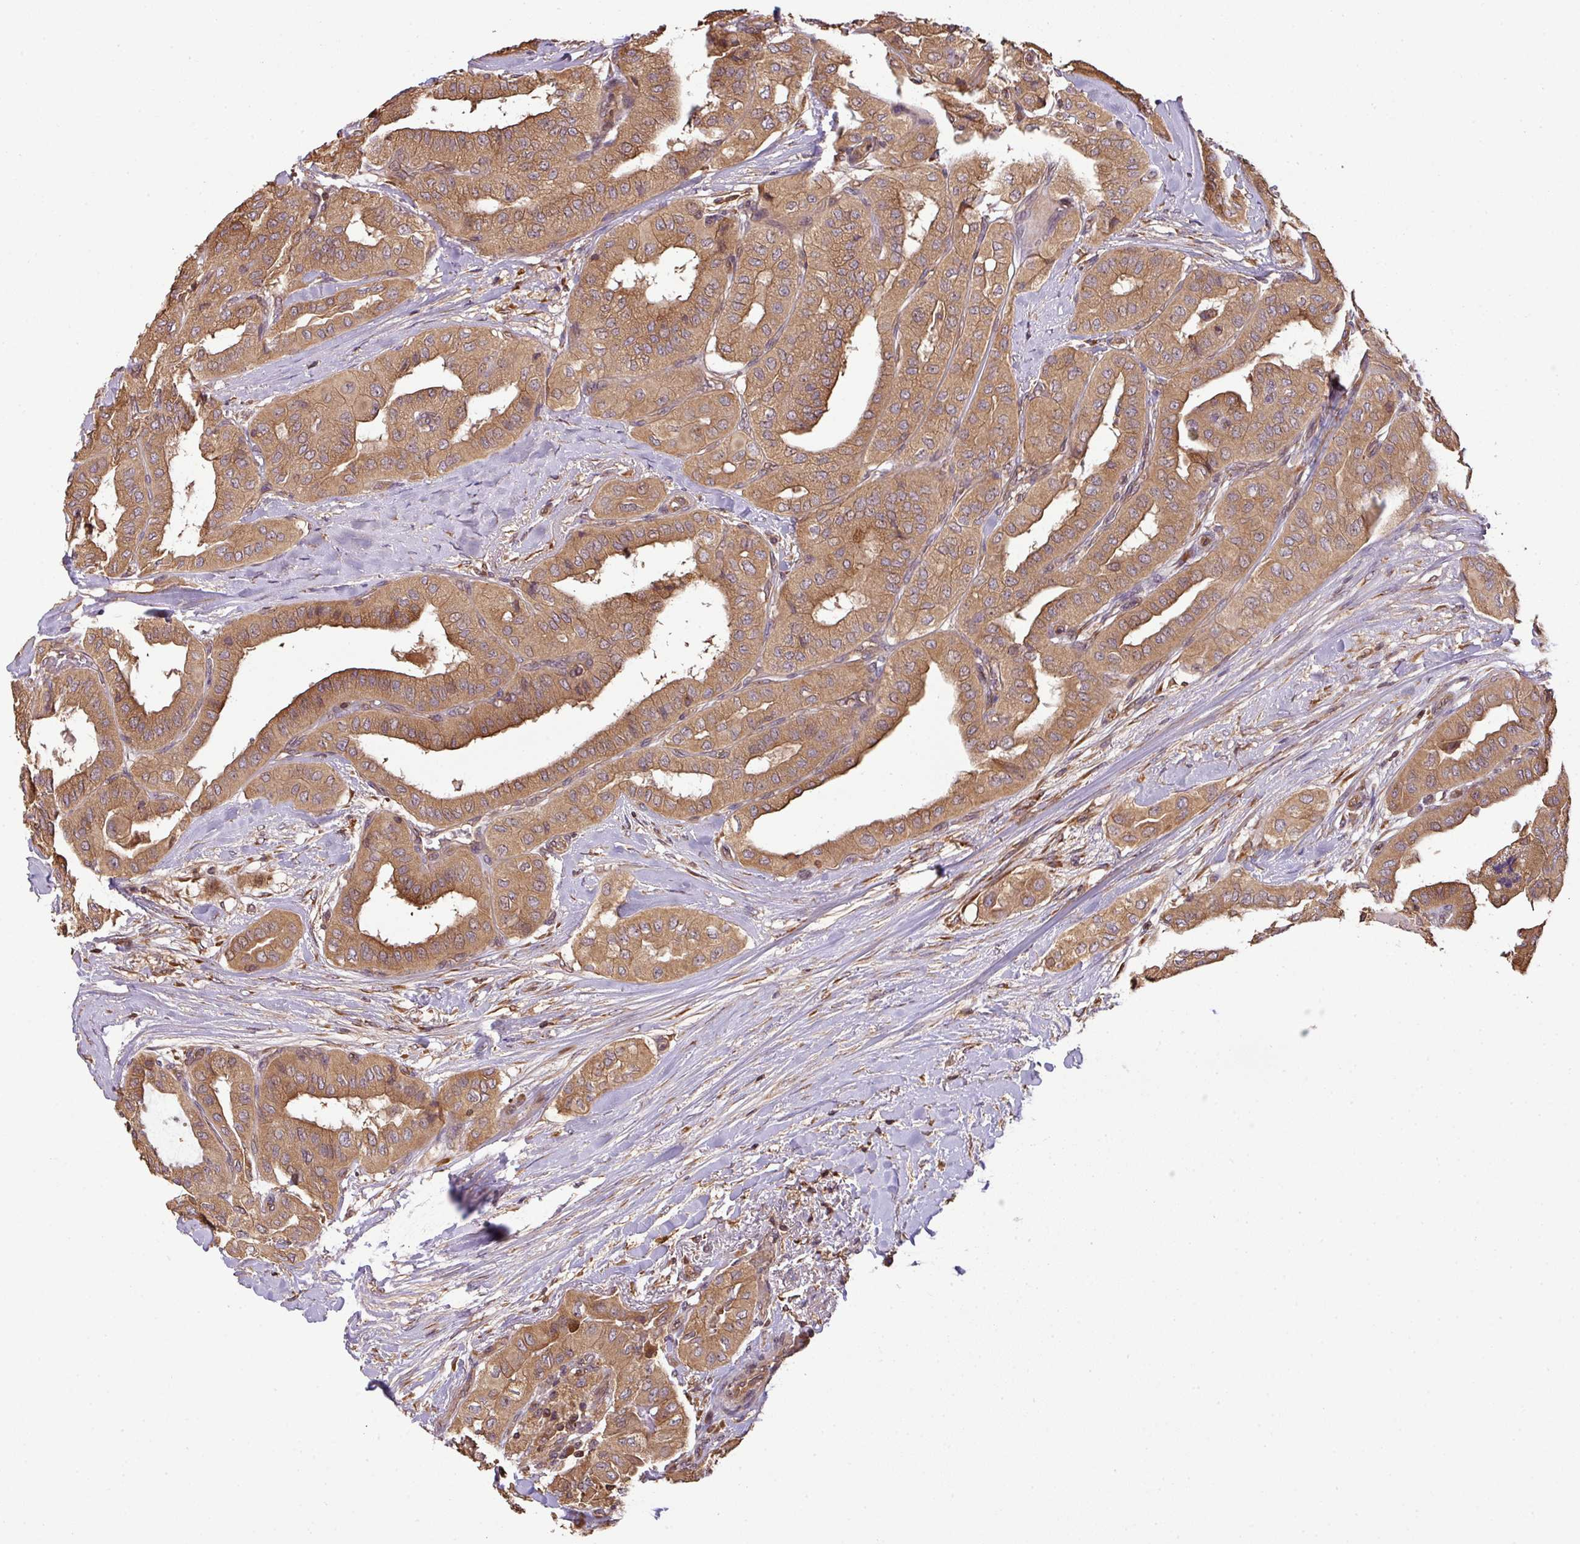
{"staining": {"intensity": "moderate", "quantity": ">75%", "location": "cytoplasmic/membranous,nuclear"}, "tissue": "thyroid cancer", "cell_type": "Tumor cells", "image_type": "cancer", "snomed": [{"axis": "morphology", "description": "Papillary adenocarcinoma, NOS"}, {"axis": "topography", "description": "Thyroid gland"}], "caption": "Immunohistochemical staining of human thyroid cancer (papillary adenocarcinoma) shows medium levels of moderate cytoplasmic/membranous and nuclear positivity in about >75% of tumor cells.", "gene": "VENTX", "patient": {"sex": "female", "age": 59}}